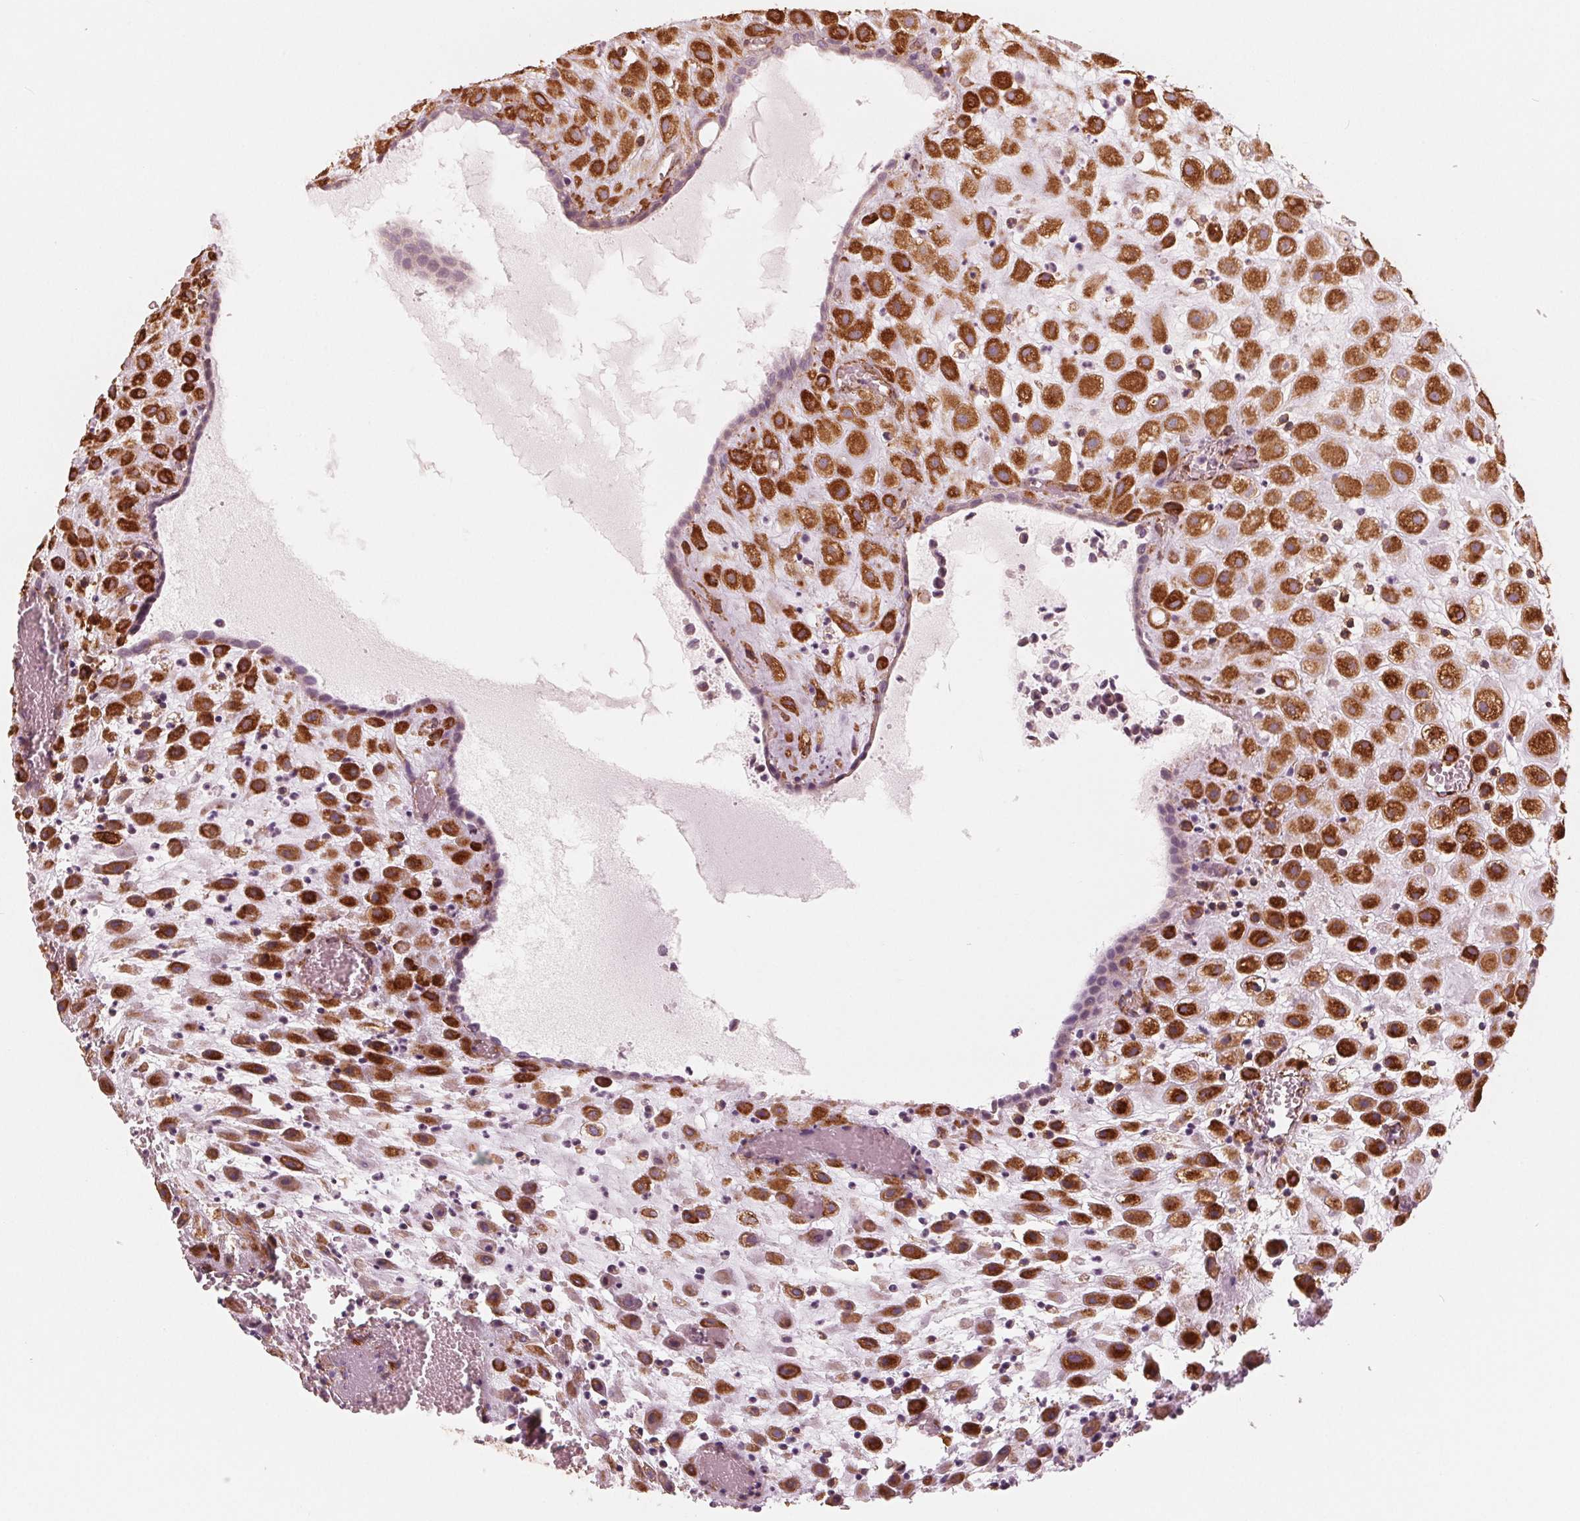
{"staining": {"intensity": "strong", "quantity": ">75%", "location": "cytoplasmic/membranous"}, "tissue": "placenta", "cell_type": "Decidual cells", "image_type": "normal", "snomed": [{"axis": "morphology", "description": "Normal tissue, NOS"}, {"axis": "topography", "description": "Placenta"}], "caption": "Brown immunohistochemical staining in normal placenta shows strong cytoplasmic/membranous positivity in about >75% of decidual cells.", "gene": "IKBIP", "patient": {"sex": "female", "age": 24}}